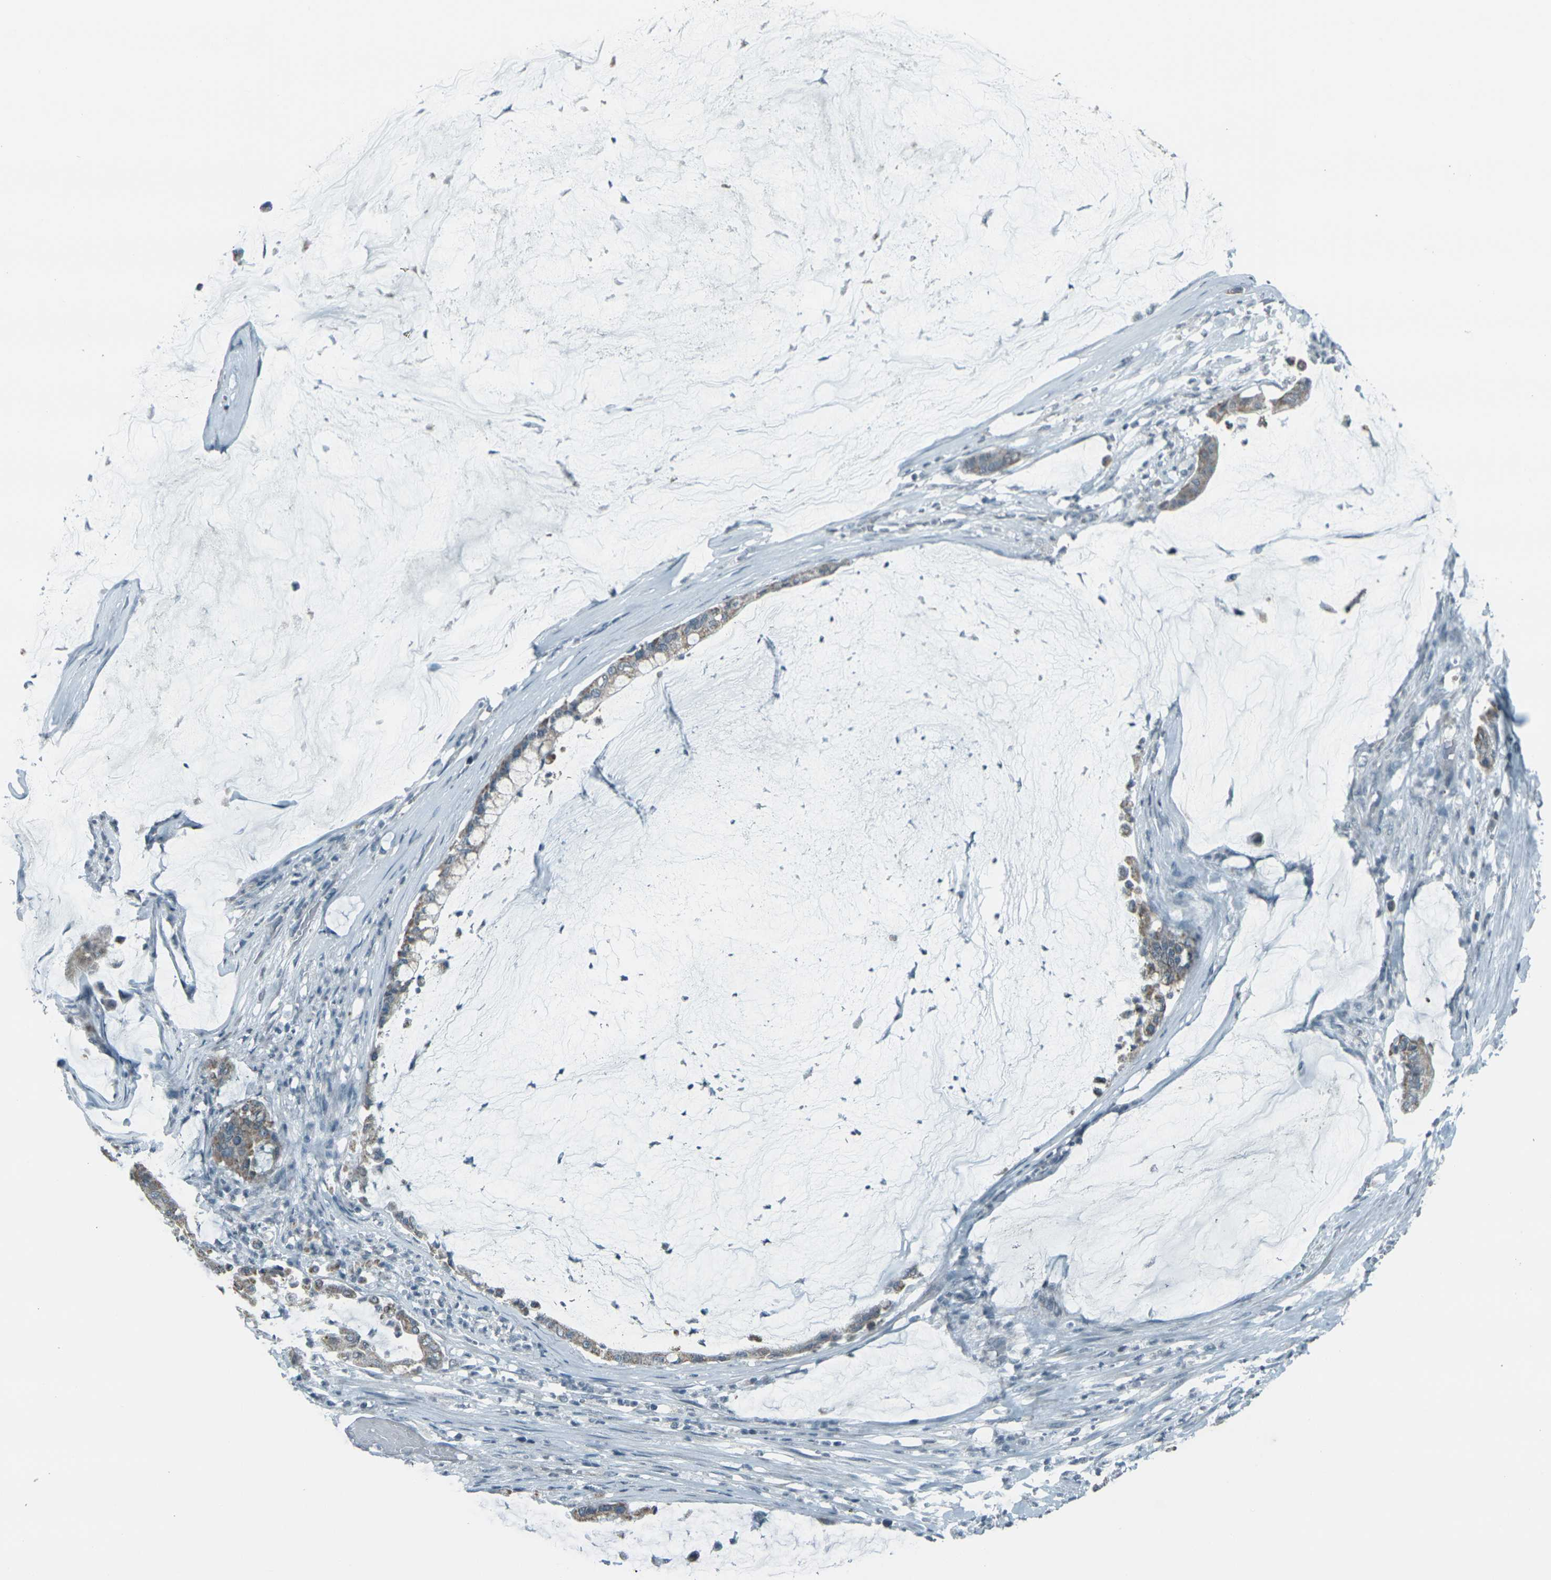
{"staining": {"intensity": "weak", "quantity": ">75%", "location": "cytoplasmic/membranous"}, "tissue": "pancreatic cancer", "cell_type": "Tumor cells", "image_type": "cancer", "snomed": [{"axis": "morphology", "description": "Adenocarcinoma, NOS"}, {"axis": "topography", "description": "Pancreas"}], "caption": "Immunohistochemistry (IHC) (DAB) staining of pancreatic cancer exhibits weak cytoplasmic/membranous protein expression in approximately >75% of tumor cells. (DAB IHC with brightfield microscopy, high magnification).", "gene": "H2BC1", "patient": {"sex": "male", "age": 41}}